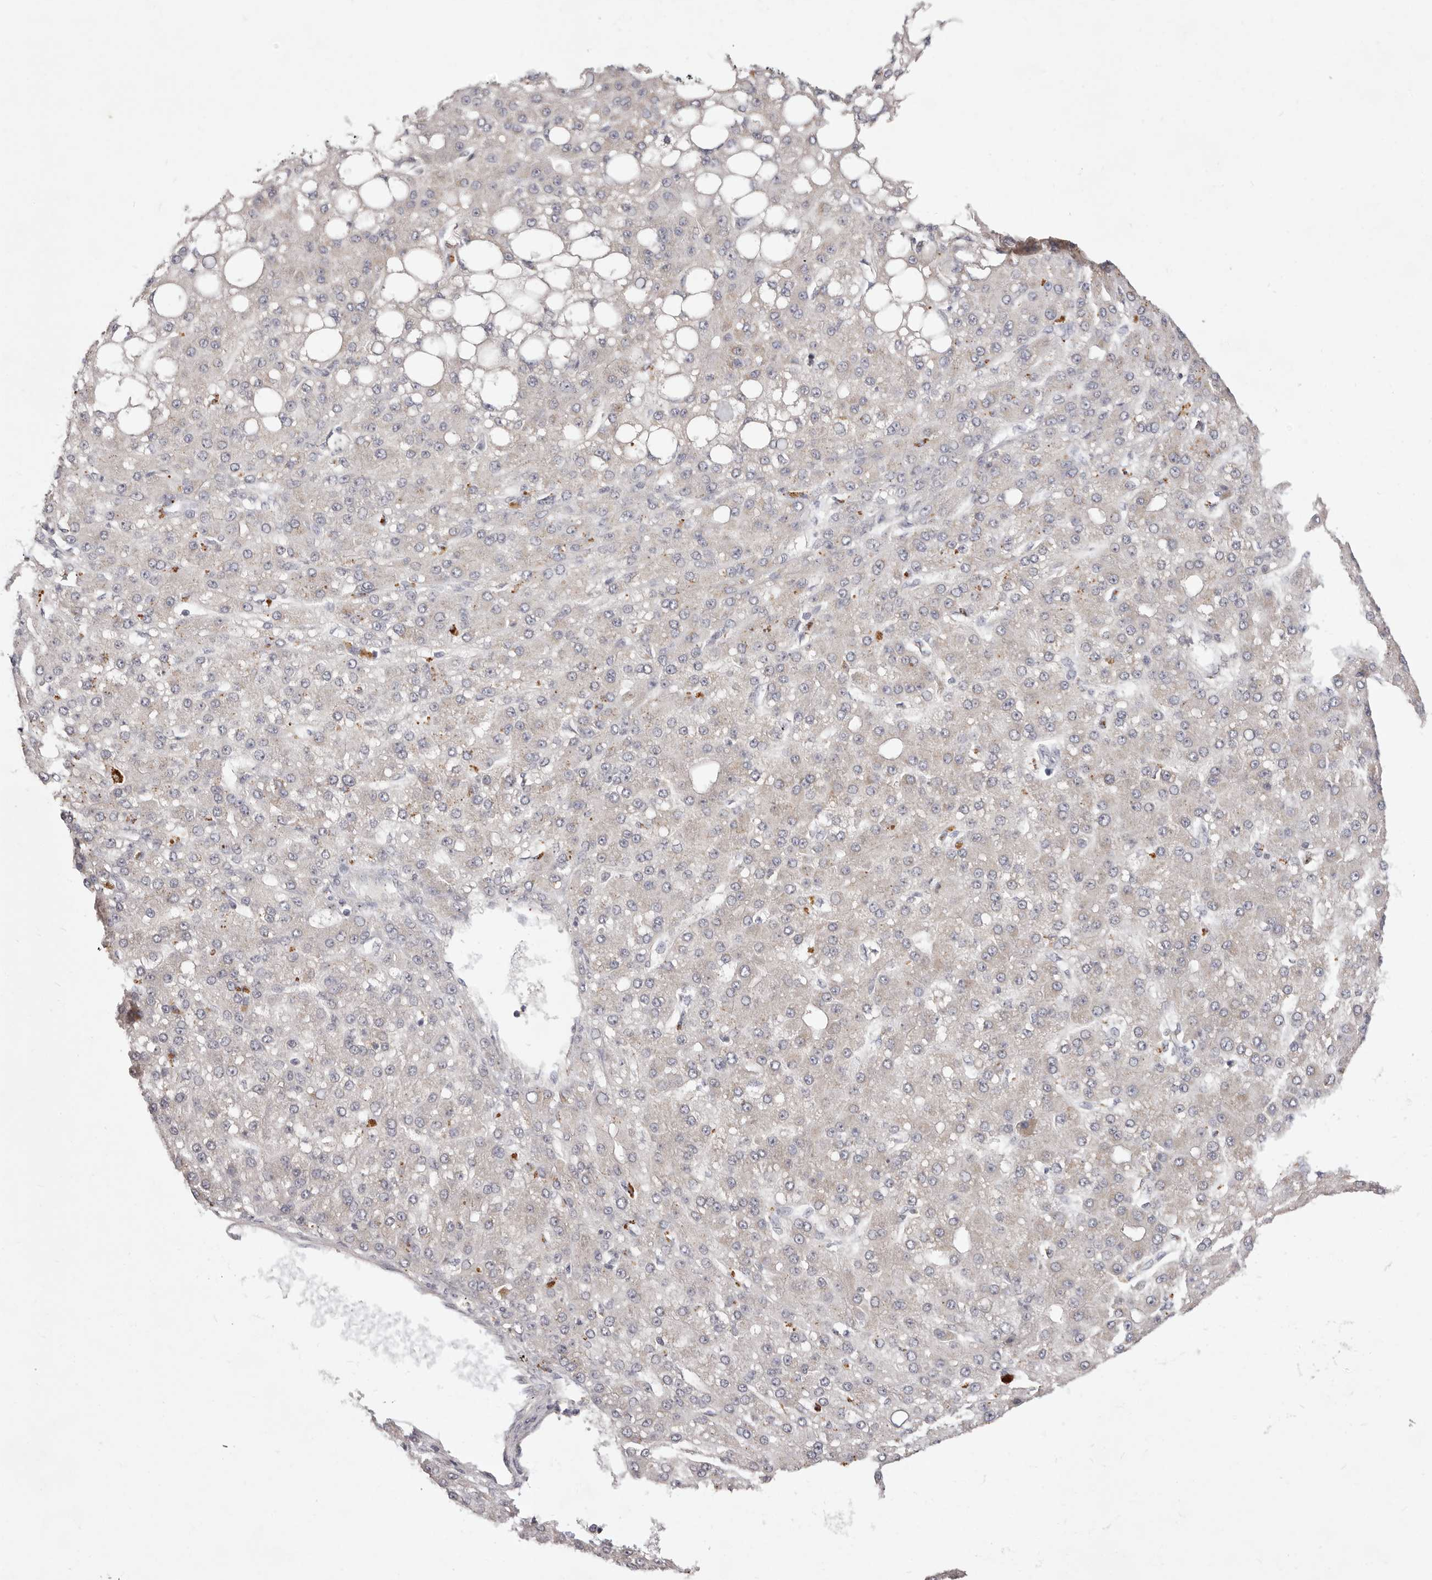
{"staining": {"intensity": "negative", "quantity": "none", "location": "none"}, "tissue": "liver cancer", "cell_type": "Tumor cells", "image_type": "cancer", "snomed": [{"axis": "morphology", "description": "Carcinoma, Hepatocellular, NOS"}, {"axis": "topography", "description": "Liver"}], "caption": "Immunohistochemistry histopathology image of neoplastic tissue: liver cancer (hepatocellular carcinoma) stained with DAB exhibits no significant protein expression in tumor cells.", "gene": "GARNL3", "patient": {"sex": "male", "age": 67}}